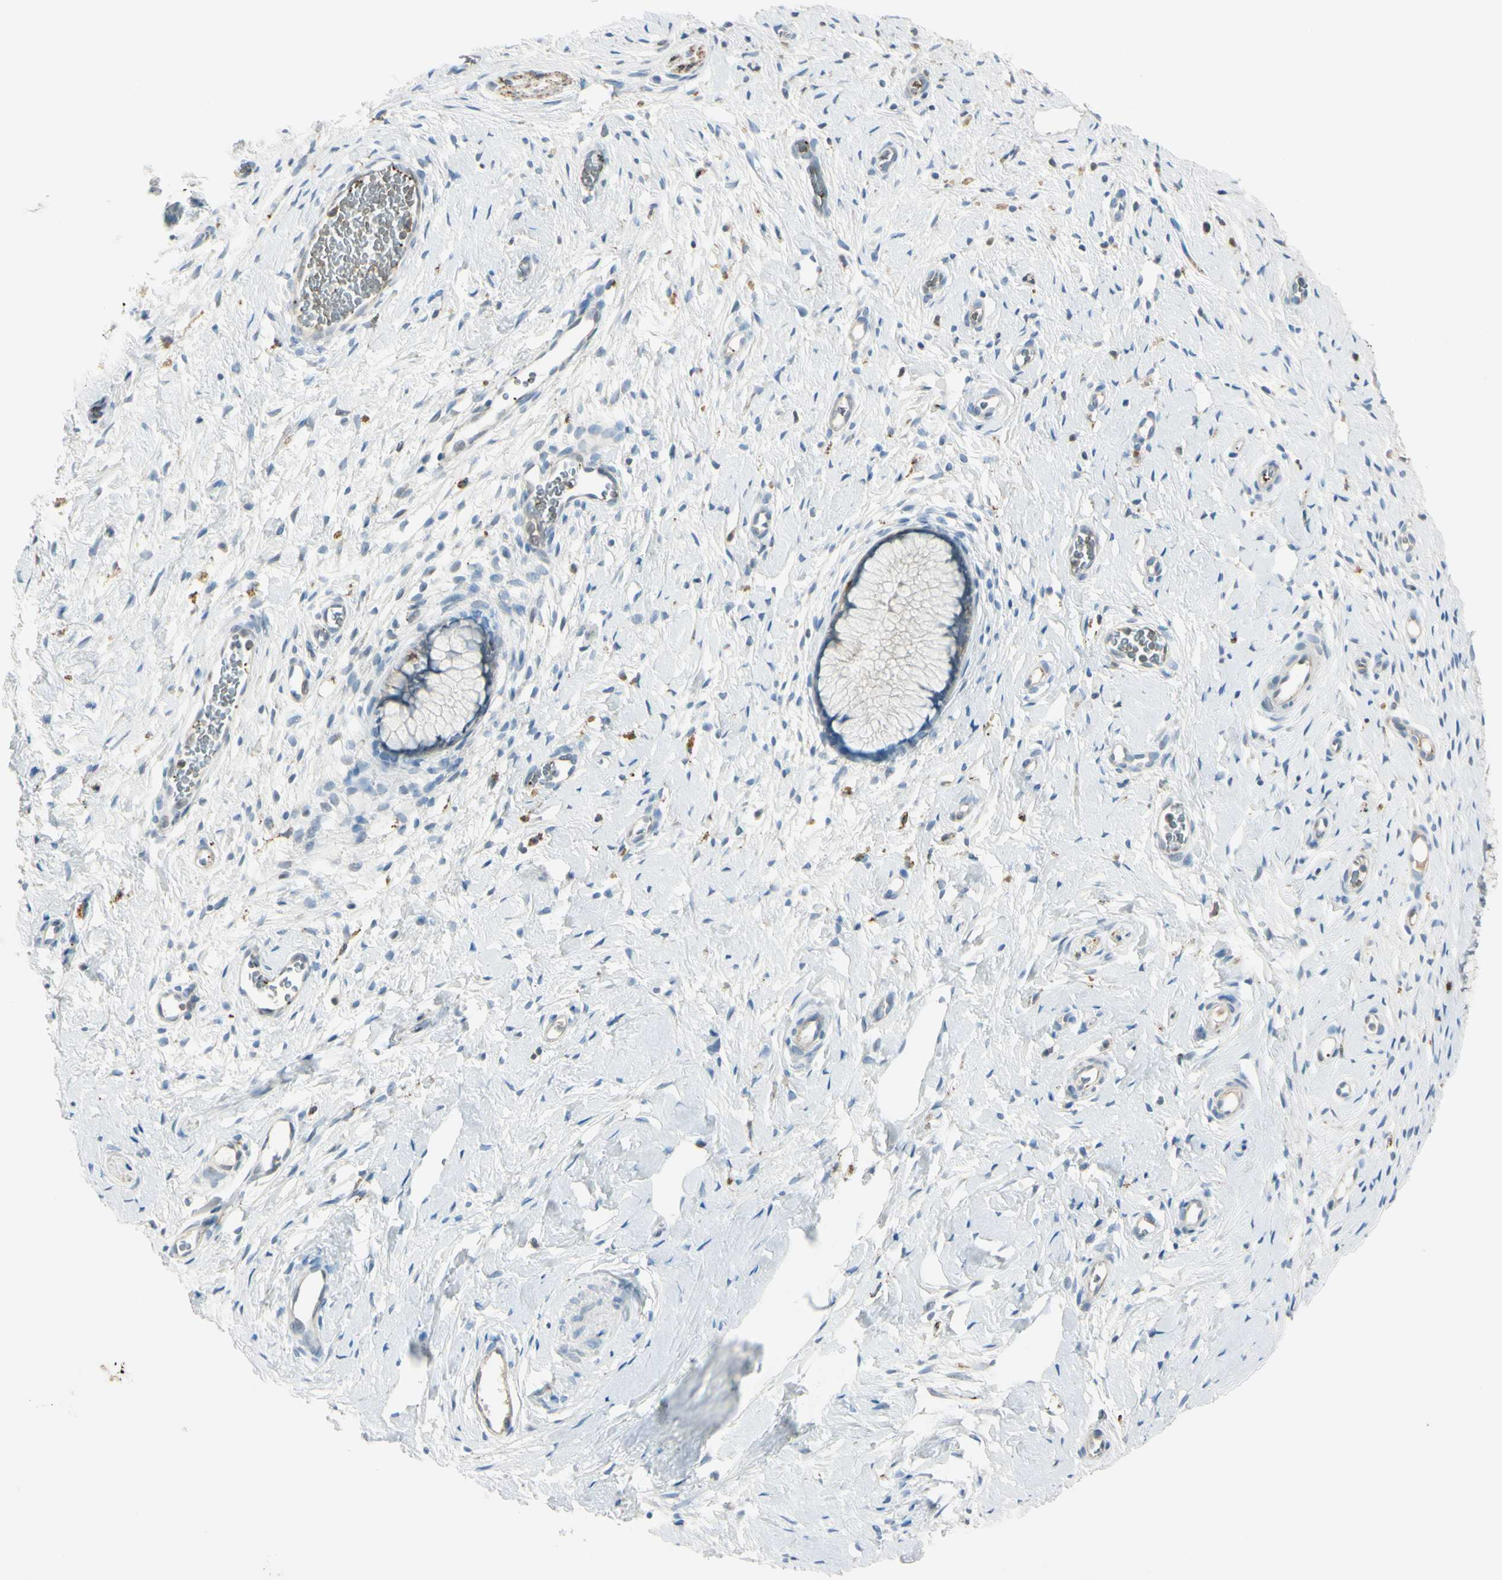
{"staining": {"intensity": "negative", "quantity": "none", "location": "none"}, "tissue": "cervix", "cell_type": "Glandular cells", "image_type": "normal", "snomed": [{"axis": "morphology", "description": "Normal tissue, NOS"}, {"axis": "topography", "description": "Cervix"}], "caption": "This photomicrograph is of normal cervix stained with immunohistochemistry (IHC) to label a protein in brown with the nuclei are counter-stained blue. There is no positivity in glandular cells.", "gene": "CYRIB", "patient": {"sex": "female", "age": 65}}